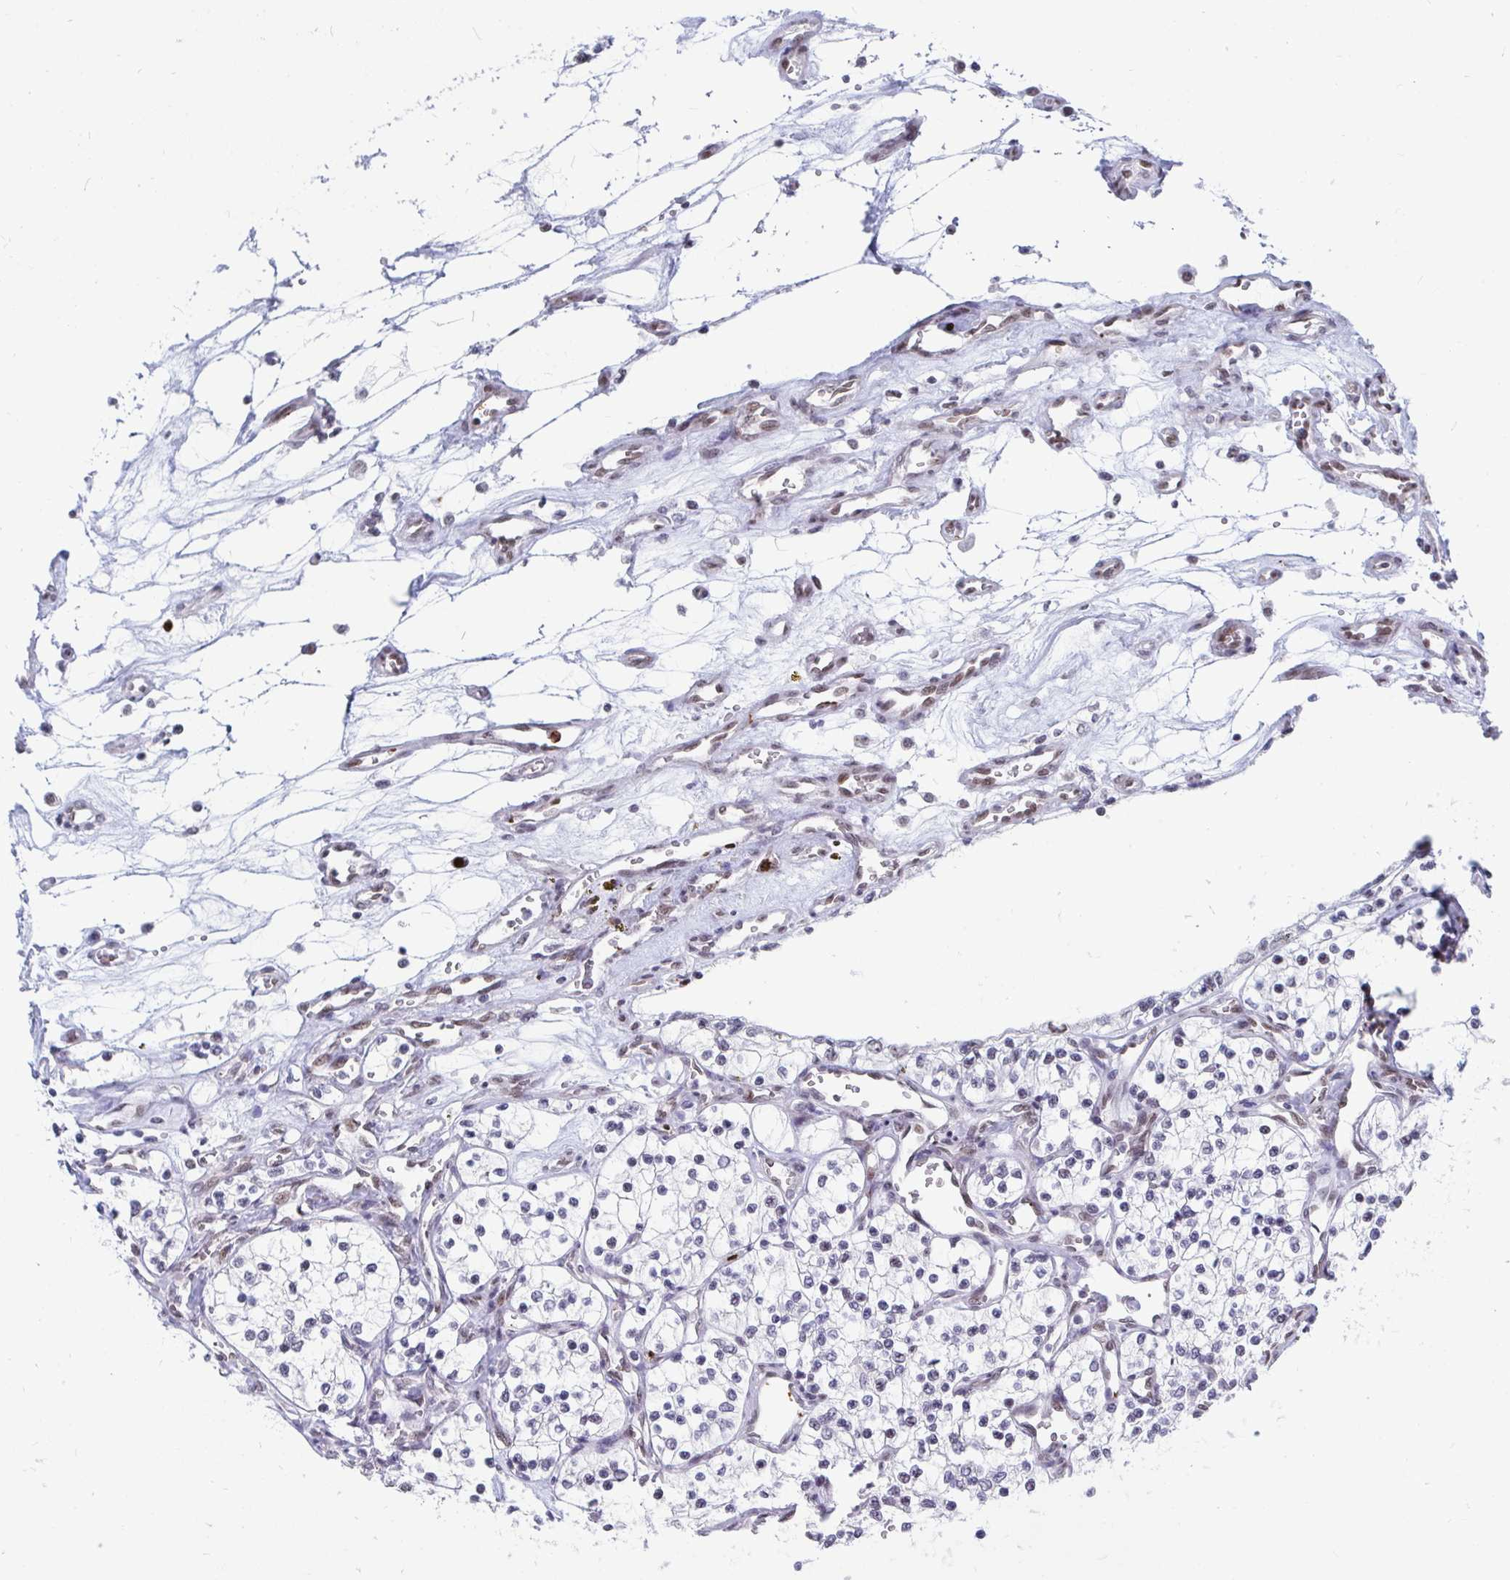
{"staining": {"intensity": "negative", "quantity": "none", "location": "none"}, "tissue": "renal cancer", "cell_type": "Tumor cells", "image_type": "cancer", "snomed": [{"axis": "morphology", "description": "Adenocarcinoma, NOS"}, {"axis": "topography", "description": "Kidney"}], "caption": "Immunohistochemistry histopathology image of human renal cancer (adenocarcinoma) stained for a protein (brown), which reveals no expression in tumor cells.", "gene": "TRIP12", "patient": {"sex": "female", "age": 69}}